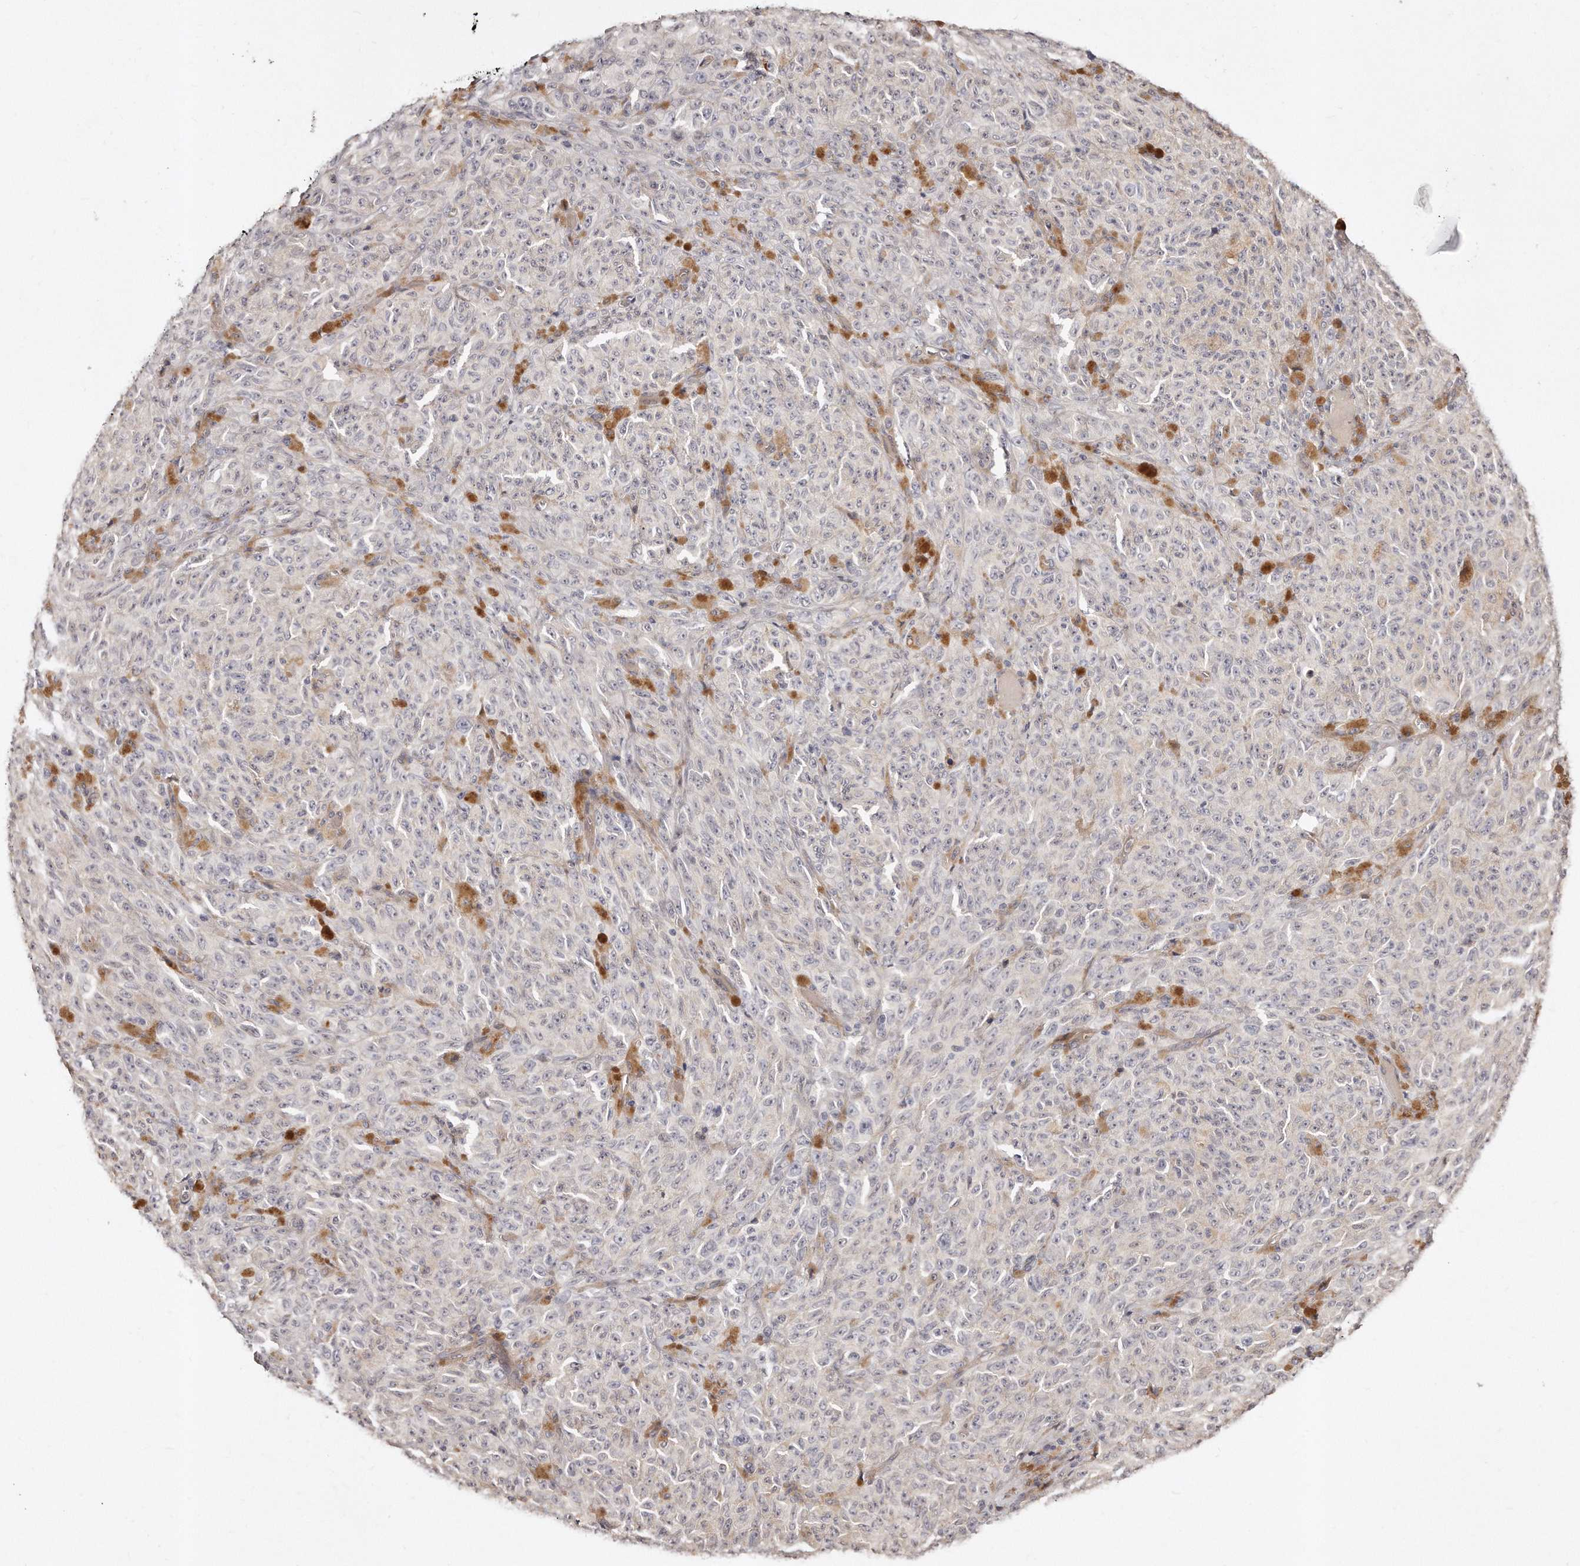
{"staining": {"intensity": "negative", "quantity": "none", "location": "none"}, "tissue": "melanoma", "cell_type": "Tumor cells", "image_type": "cancer", "snomed": [{"axis": "morphology", "description": "Malignant melanoma, NOS"}, {"axis": "topography", "description": "Skin"}], "caption": "An immunohistochemistry (IHC) photomicrograph of melanoma is shown. There is no staining in tumor cells of melanoma.", "gene": "CASZ1", "patient": {"sex": "female", "age": 82}}